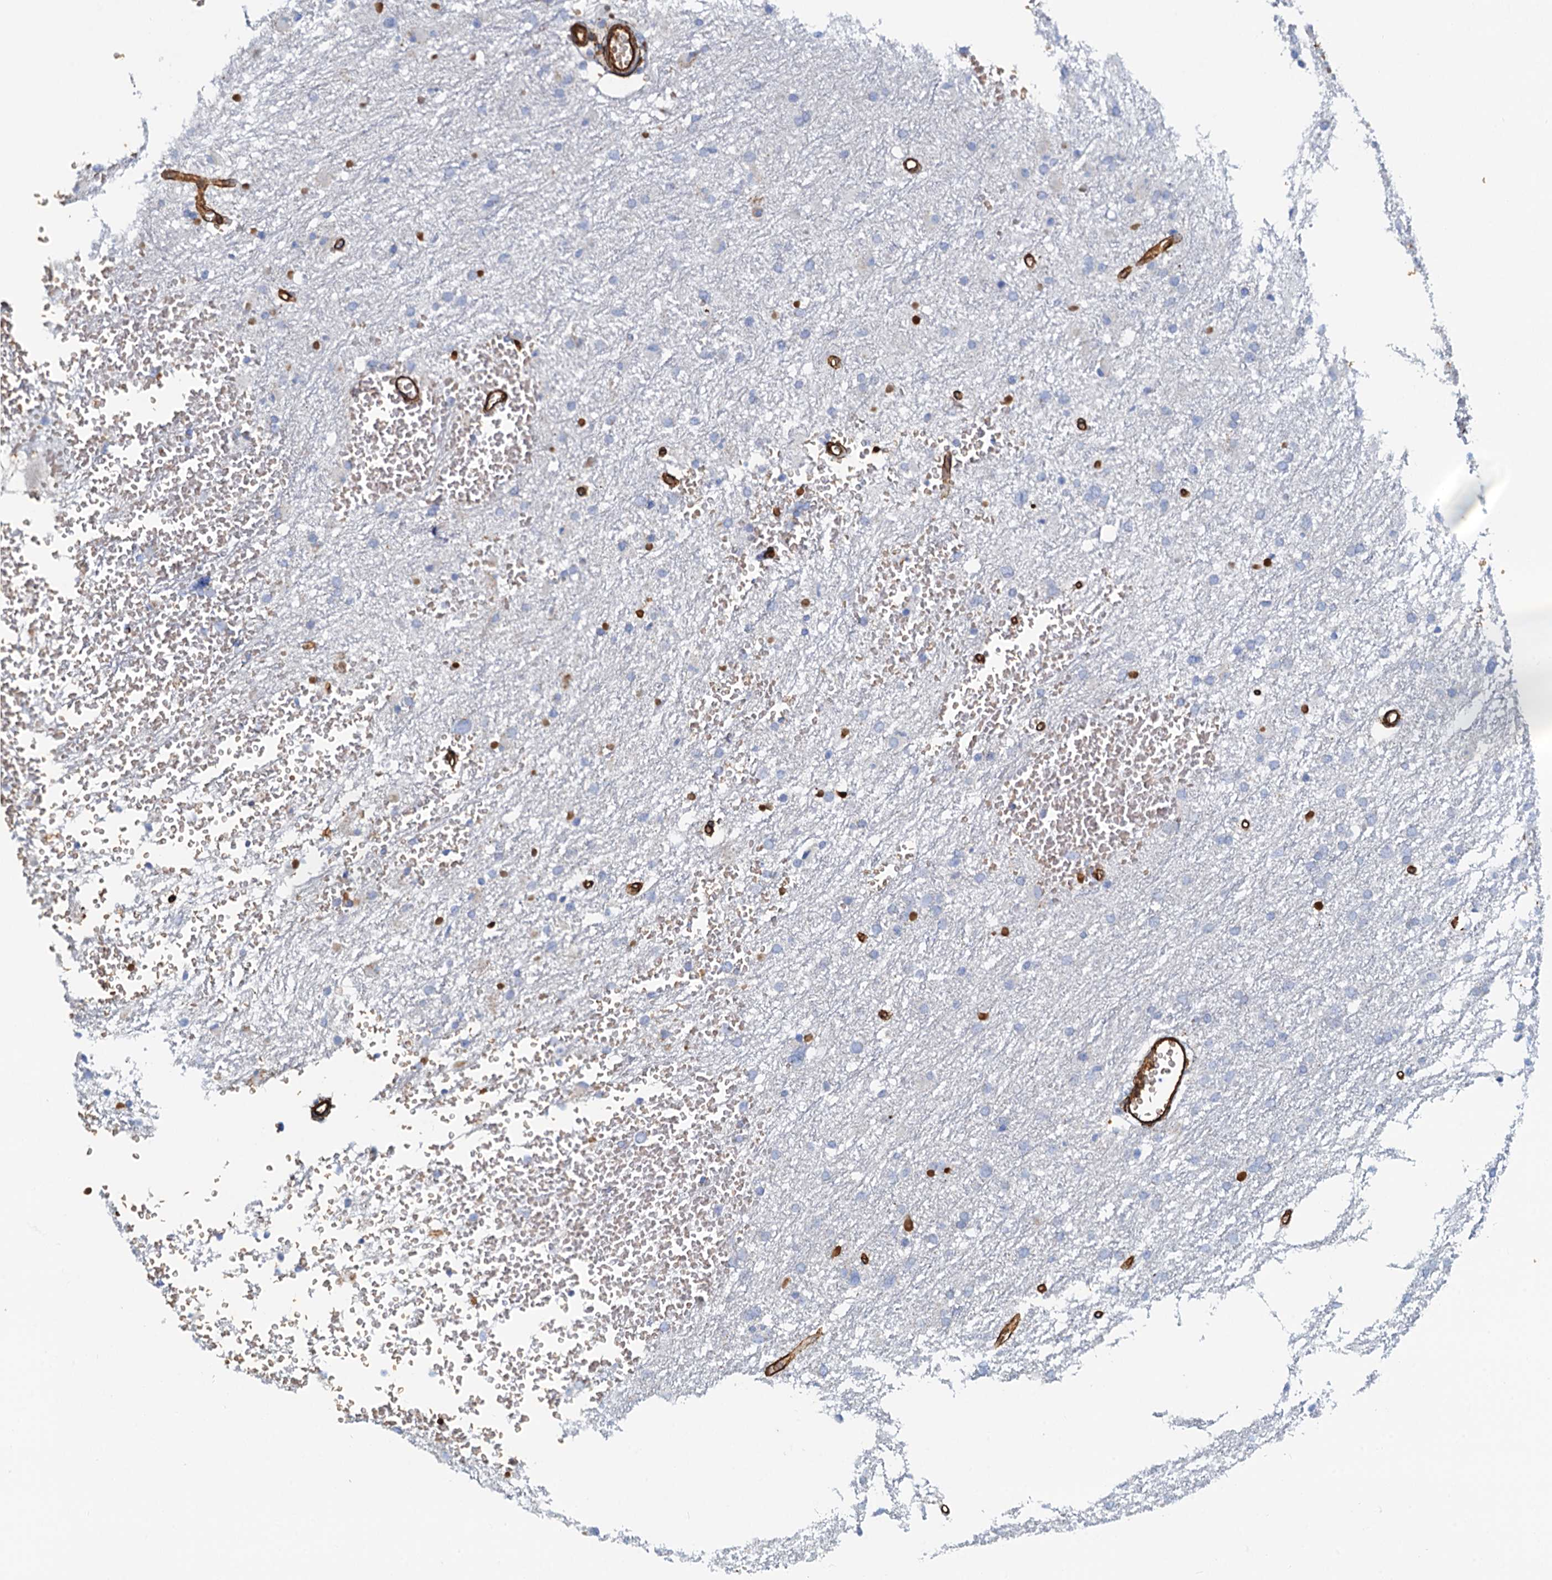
{"staining": {"intensity": "negative", "quantity": "none", "location": "none"}, "tissue": "glioma", "cell_type": "Tumor cells", "image_type": "cancer", "snomed": [{"axis": "morphology", "description": "Glioma, malignant, High grade"}, {"axis": "topography", "description": "Cerebral cortex"}], "caption": "This is a photomicrograph of immunohistochemistry staining of glioma, which shows no expression in tumor cells.", "gene": "DGKG", "patient": {"sex": "female", "age": 36}}